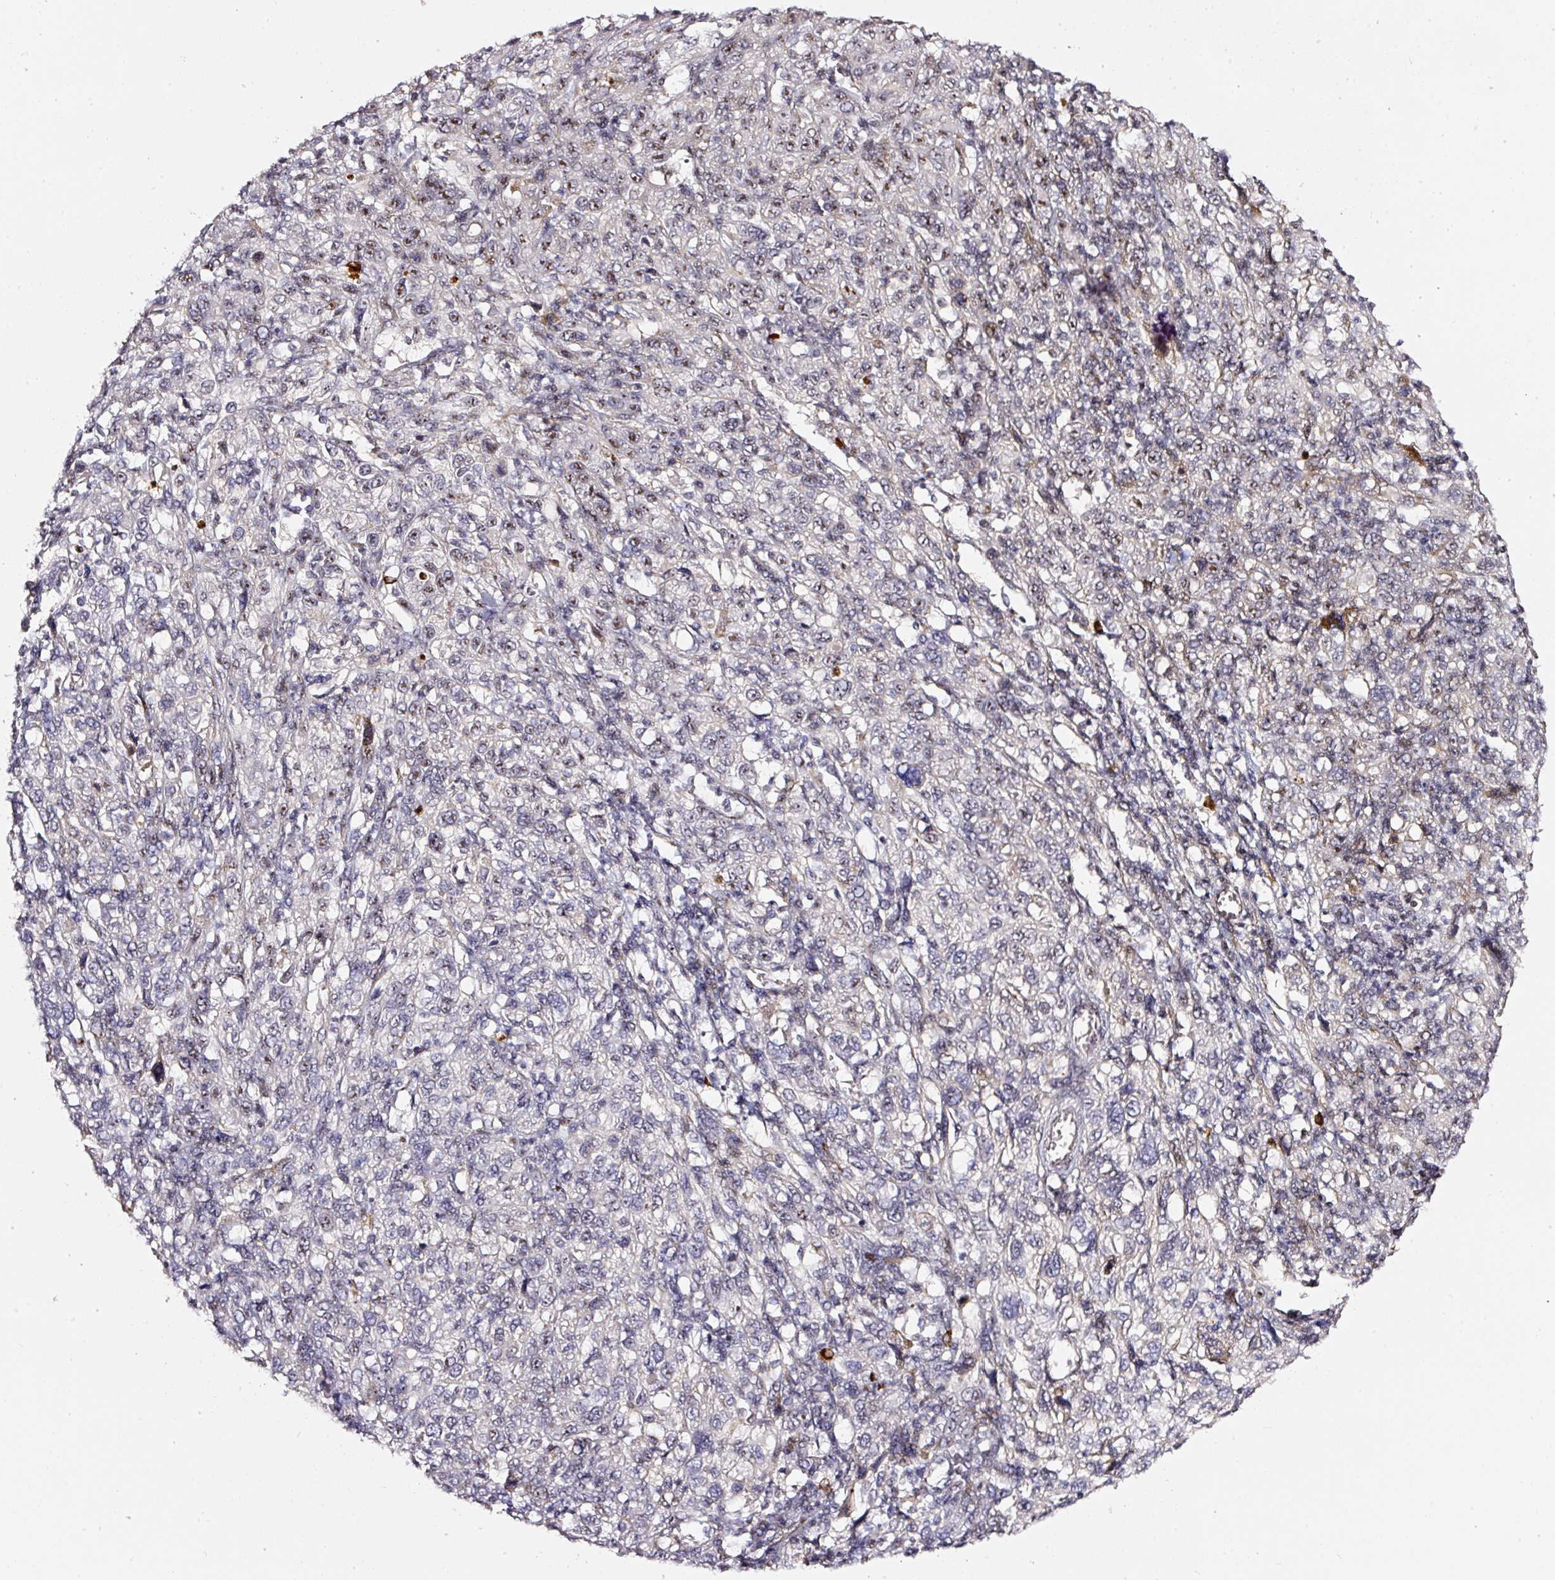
{"staining": {"intensity": "weak", "quantity": "<25%", "location": "nuclear"}, "tissue": "cervical cancer", "cell_type": "Tumor cells", "image_type": "cancer", "snomed": [{"axis": "morphology", "description": "Squamous cell carcinoma, NOS"}, {"axis": "topography", "description": "Cervix"}], "caption": "Immunohistochemistry image of squamous cell carcinoma (cervical) stained for a protein (brown), which demonstrates no expression in tumor cells. (Brightfield microscopy of DAB (3,3'-diaminobenzidine) IHC at high magnification).", "gene": "MXRA8", "patient": {"sex": "female", "age": 46}}